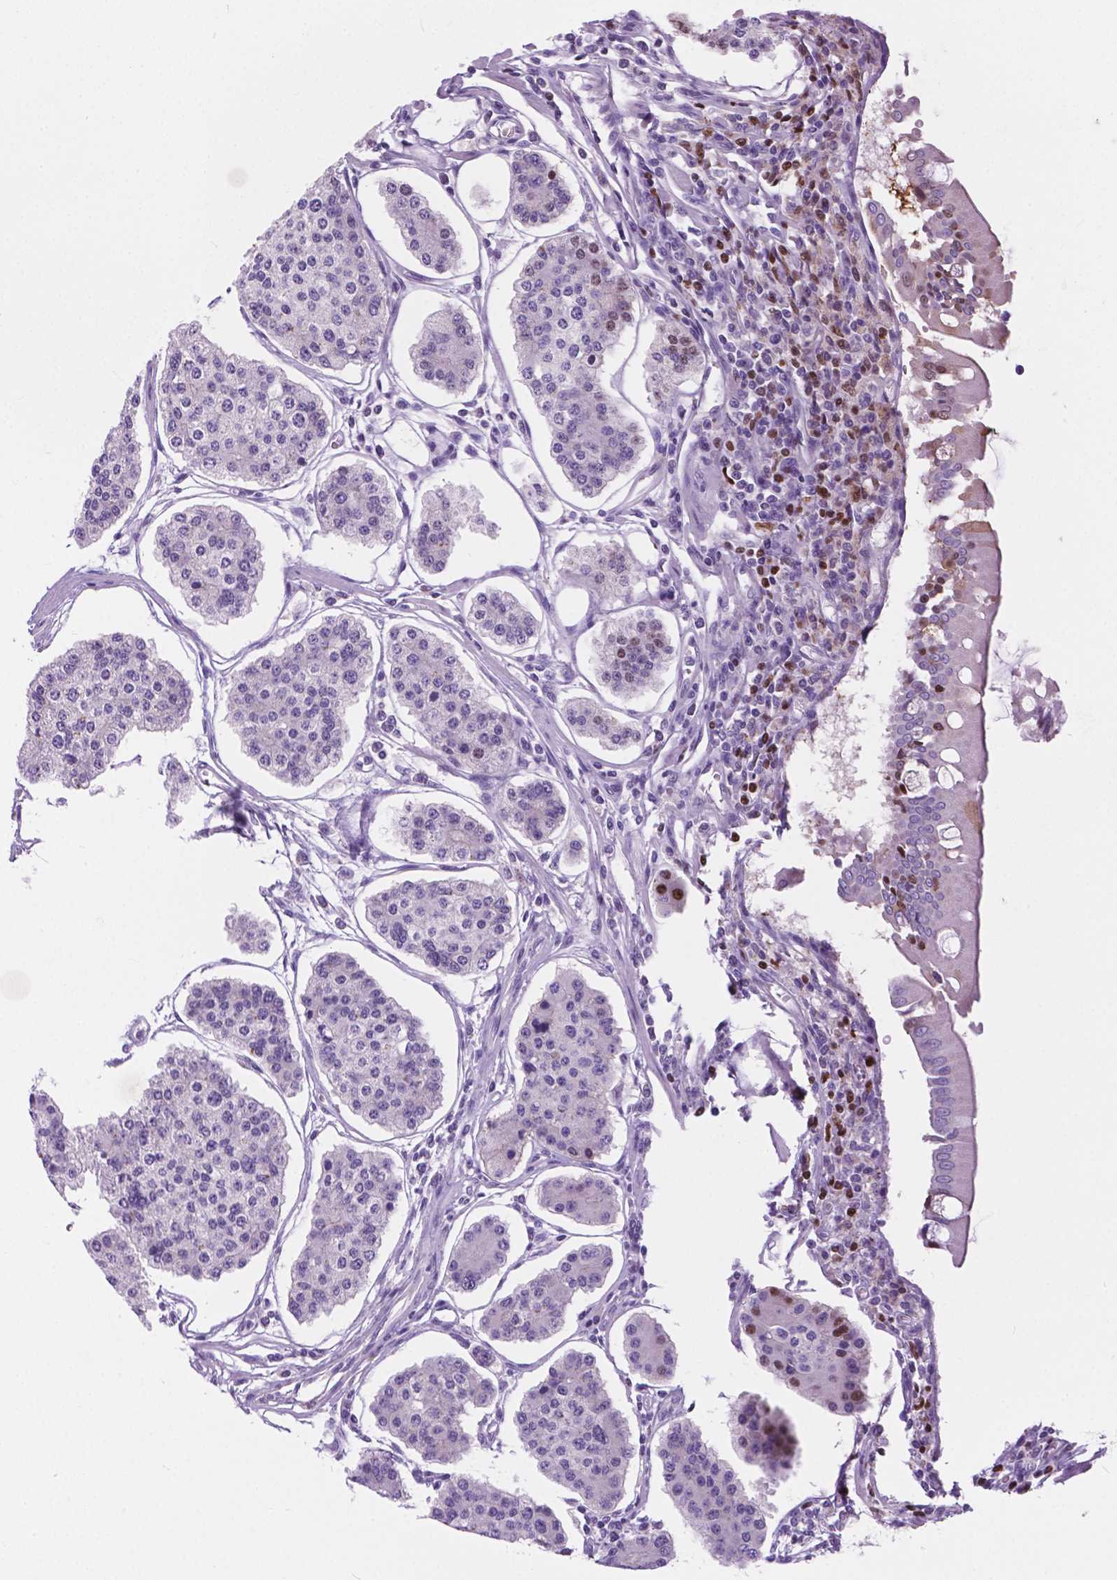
{"staining": {"intensity": "negative", "quantity": "none", "location": "none"}, "tissue": "carcinoid", "cell_type": "Tumor cells", "image_type": "cancer", "snomed": [{"axis": "morphology", "description": "Carcinoid, malignant, NOS"}, {"axis": "topography", "description": "Small intestine"}], "caption": "The micrograph demonstrates no significant staining in tumor cells of carcinoid (malignant).", "gene": "ARMS2", "patient": {"sex": "female", "age": 65}}